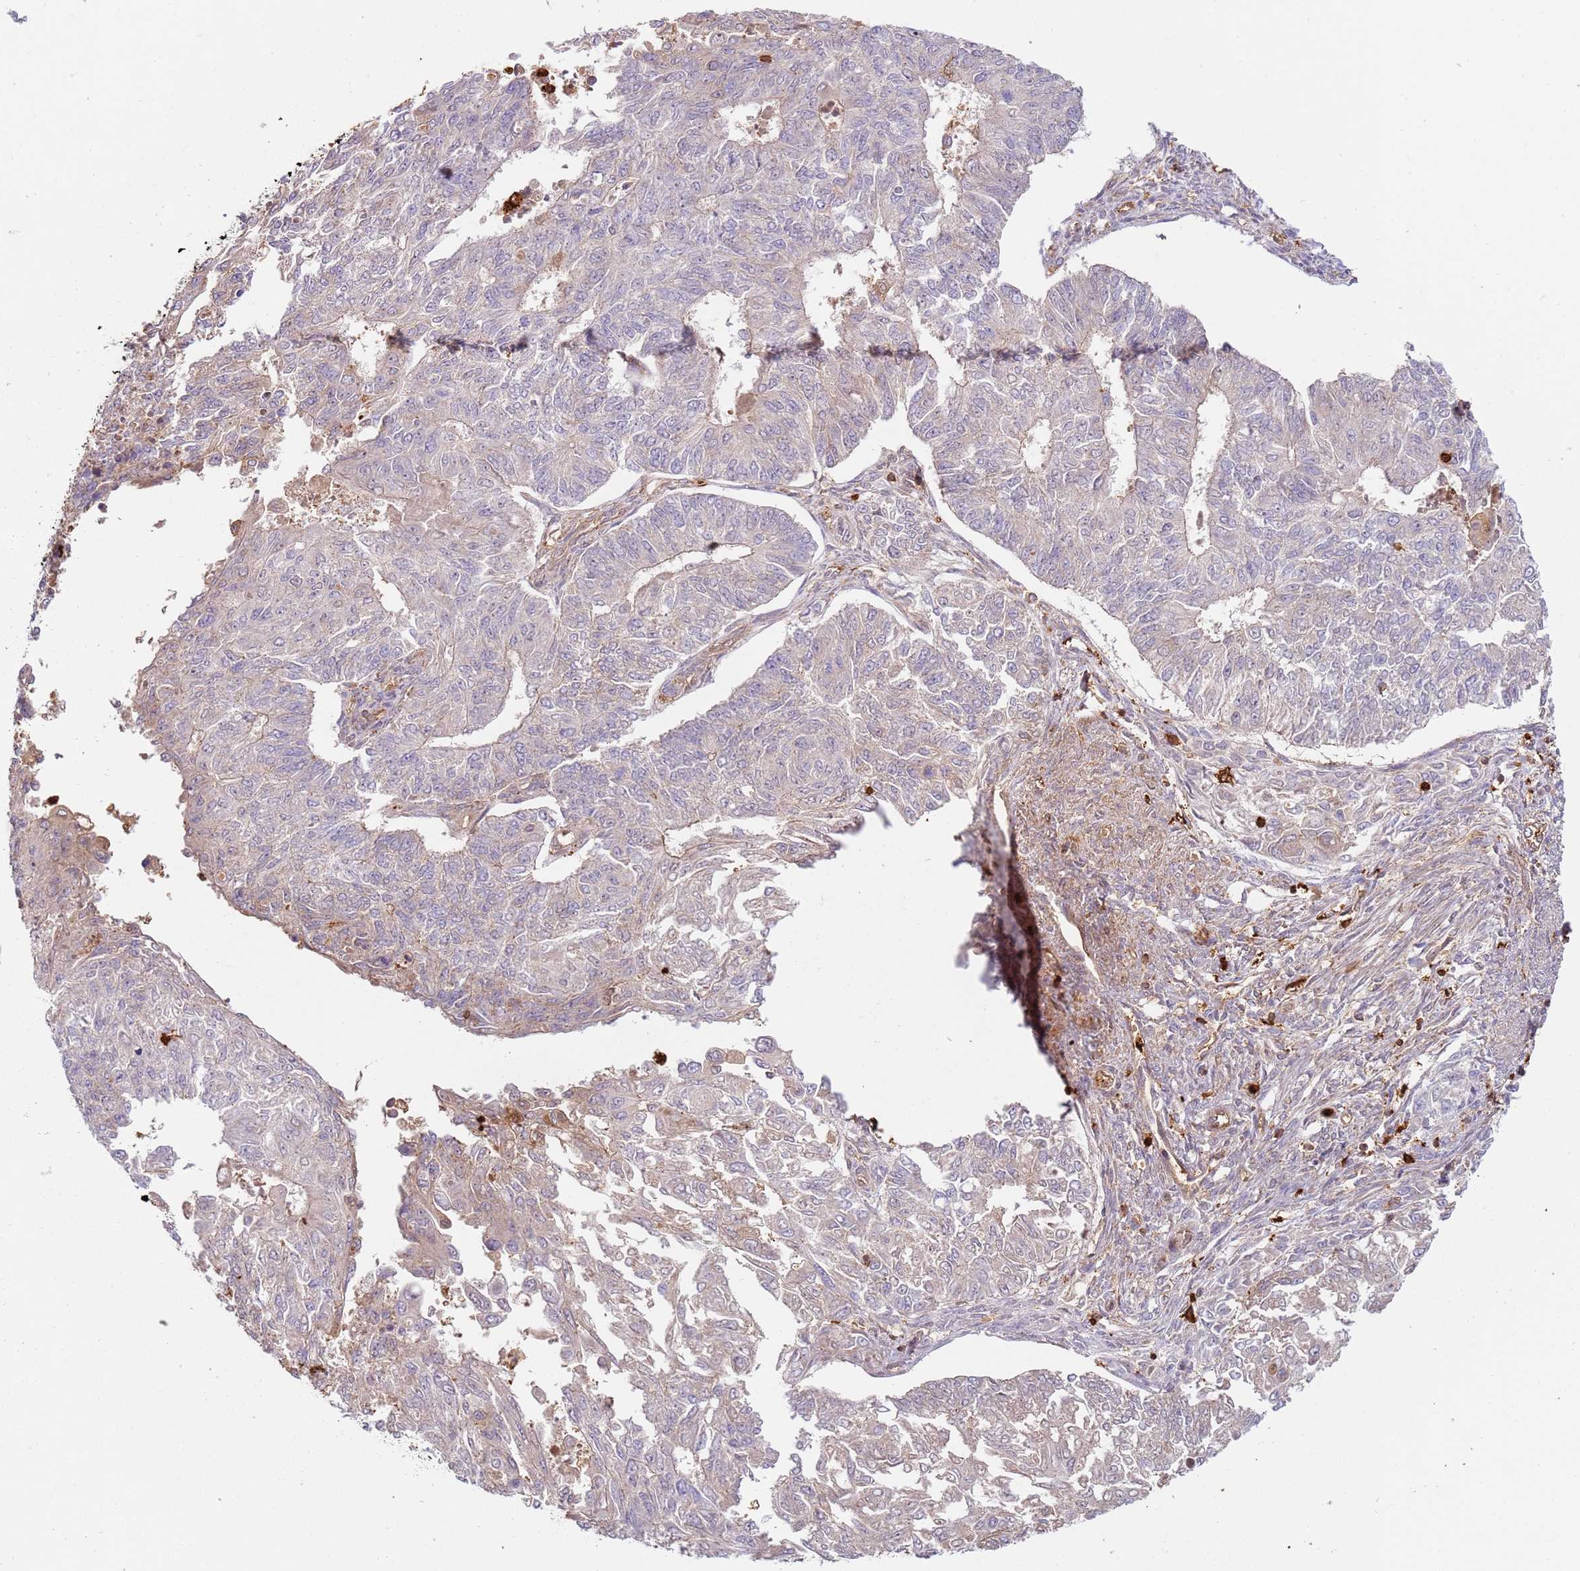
{"staining": {"intensity": "moderate", "quantity": "<25%", "location": "cytoplasmic/membranous"}, "tissue": "endometrial cancer", "cell_type": "Tumor cells", "image_type": "cancer", "snomed": [{"axis": "morphology", "description": "Adenocarcinoma, NOS"}, {"axis": "topography", "description": "Endometrium"}], "caption": "Brown immunohistochemical staining in human endometrial adenocarcinoma exhibits moderate cytoplasmic/membranous positivity in about <25% of tumor cells. The staining was performed using DAB, with brown indicating positive protein expression. Nuclei are stained blue with hematoxylin.", "gene": "OR6P1", "patient": {"sex": "female", "age": 32}}